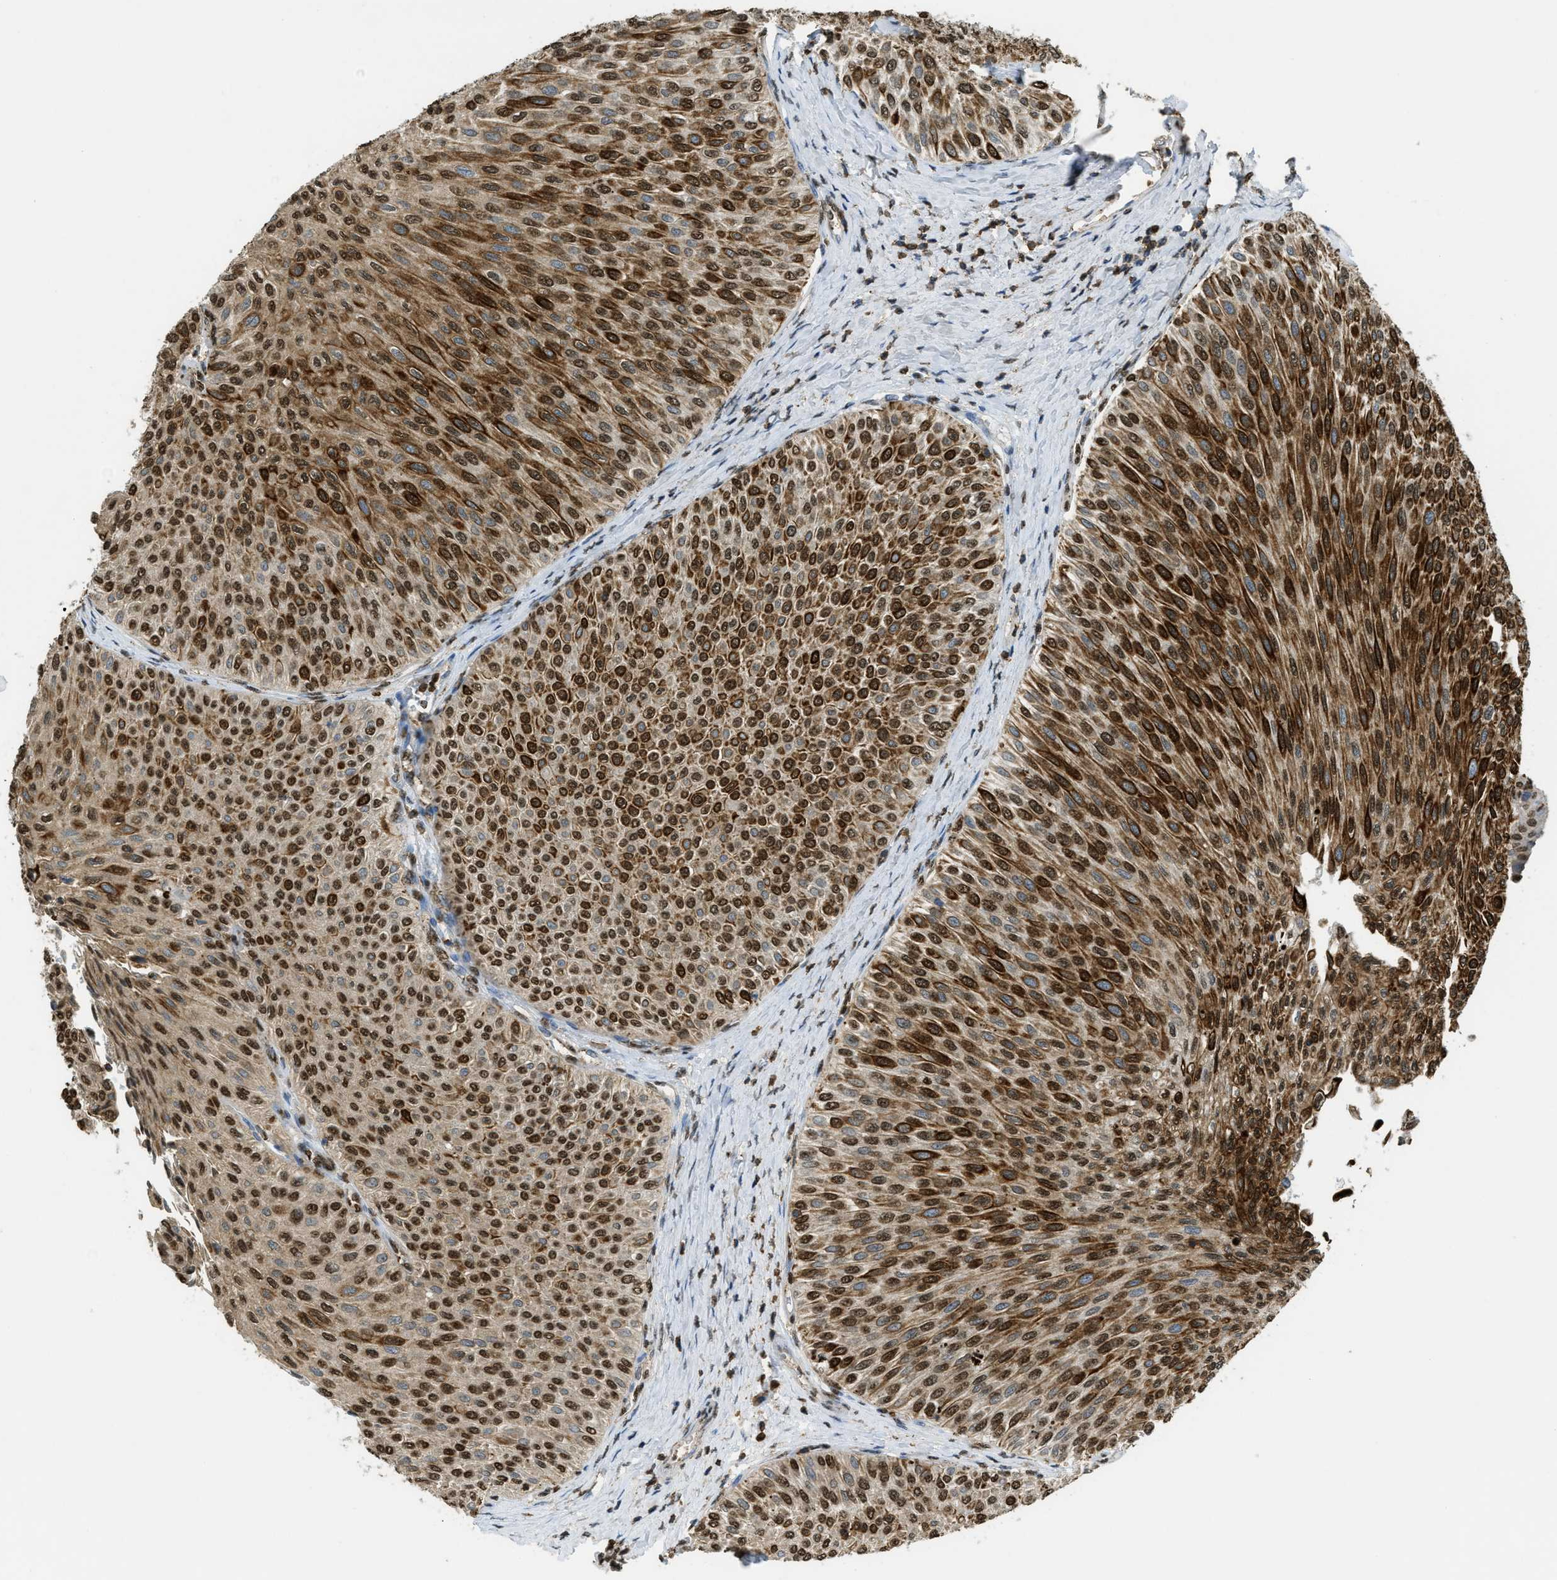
{"staining": {"intensity": "strong", "quantity": "25%-75%", "location": "cytoplasmic/membranous,nuclear"}, "tissue": "urothelial cancer", "cell_type": "Tumor cells", "image_type": "cancer", "snomed": [{"axis": "morphology", "description": "Urothelial carcinoma, Low grade"}, {"axis": "topography", "description": "Urinary bladder"}], "caption": "Immunohistochemistry histopathology image of neoplastic tissue: urothelial cancer stained using immunohistochemistry (IHC) shows high levels of strong protein expression localized specifically in the cytoplasmic/membranous and nuclear of tumor cells, appearing as a cytoplasmic/membranous and nuclear brown color.", "gene": "NR5A2", "patient": {"sex": "male", "age": 78}}